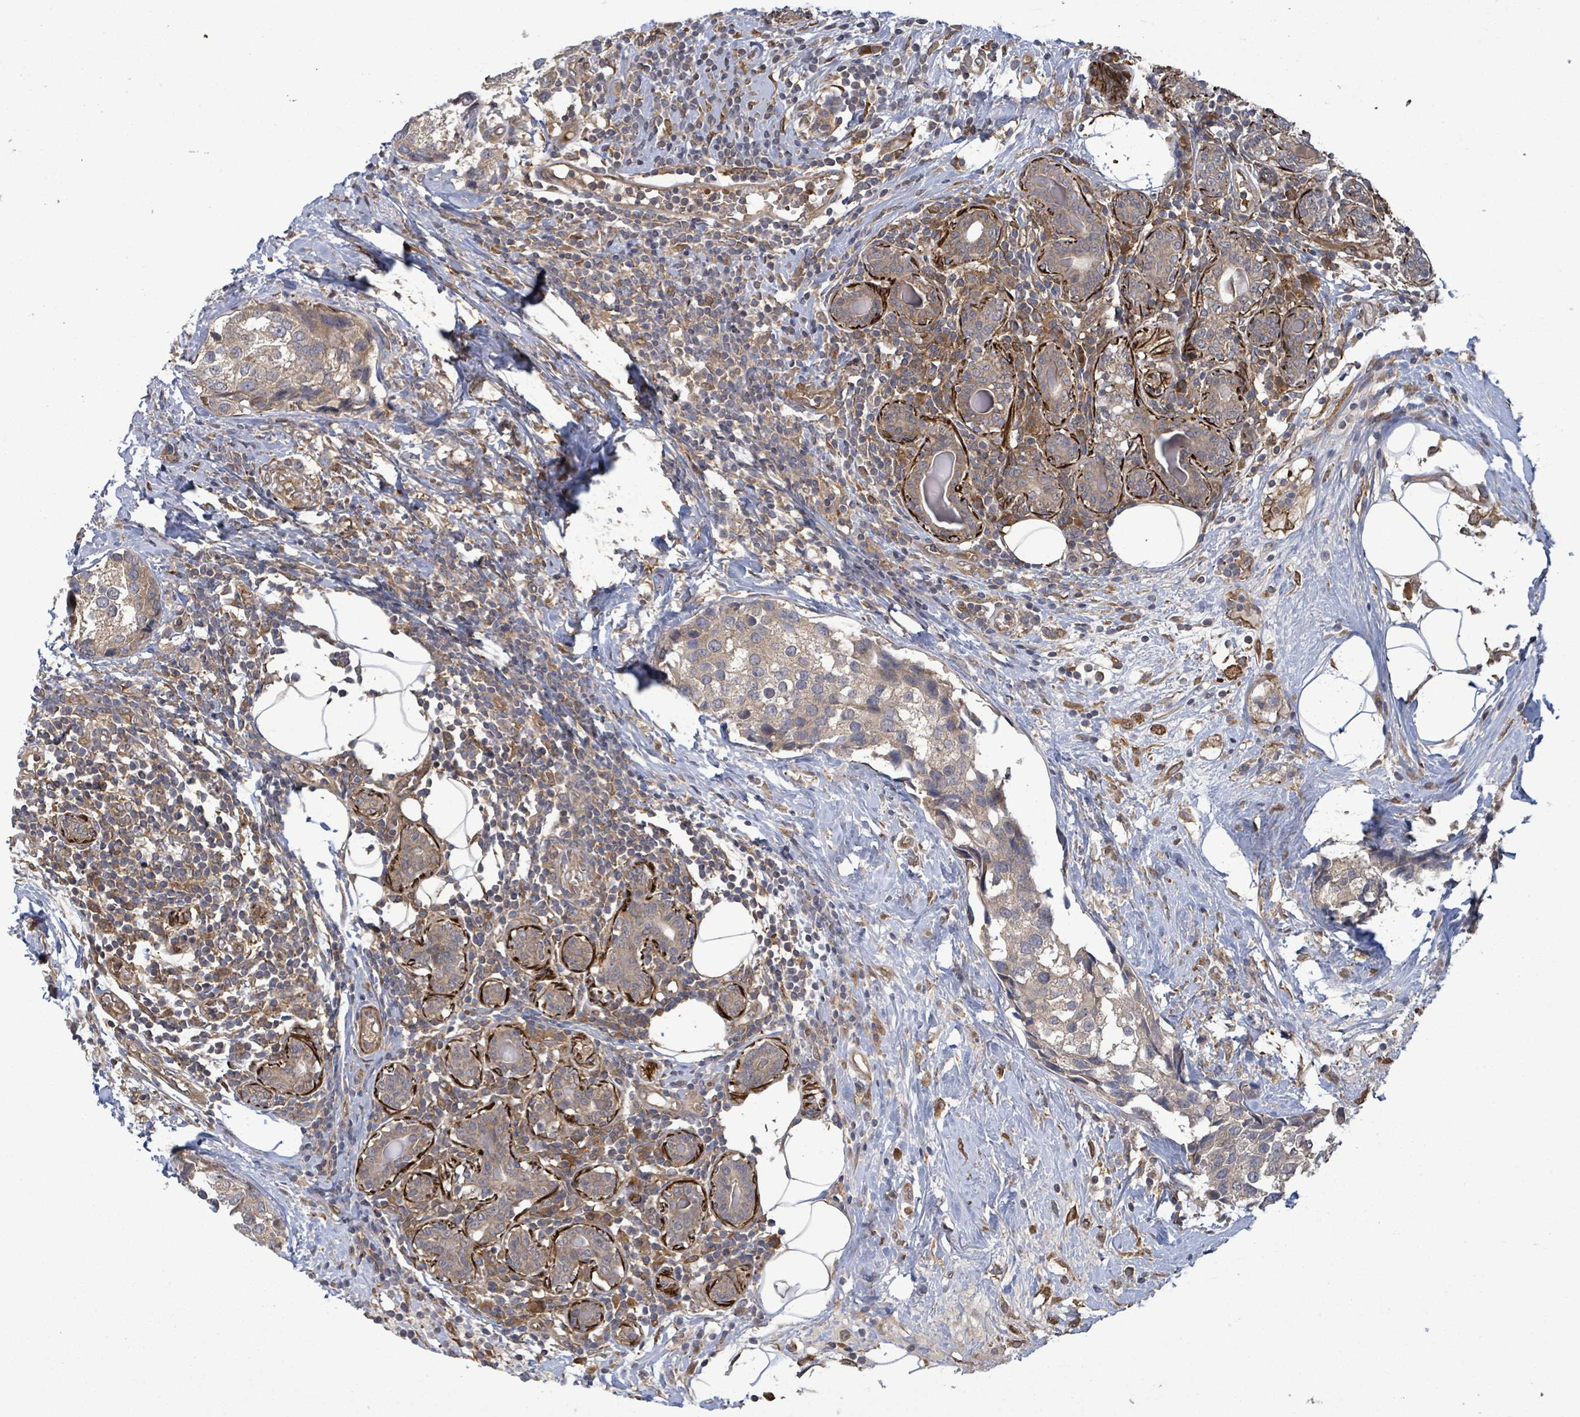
{"staining": {"intensity": "weak", "quantity": "25%-75%", "location": "cytoplasmic/membranous"}, "tissue": "breast cancer", "cell_type": "Tumor cells", "image_type": "cancer", "snomed": [{"axis": "morphology", "description": "Lobular carcinoma"}, {"axis": "topography", "description": "Breast"}], "caption": "Tumor cells exhibit weak cytoplasmic/membranous positivity in approximately 25%-75% of cells in breast cancer. (brown staining indicates protein expression, while blue staining denotes nuclei).", "gene": "MAP3K6", "patient": {"sex": "female", "age": 59}}